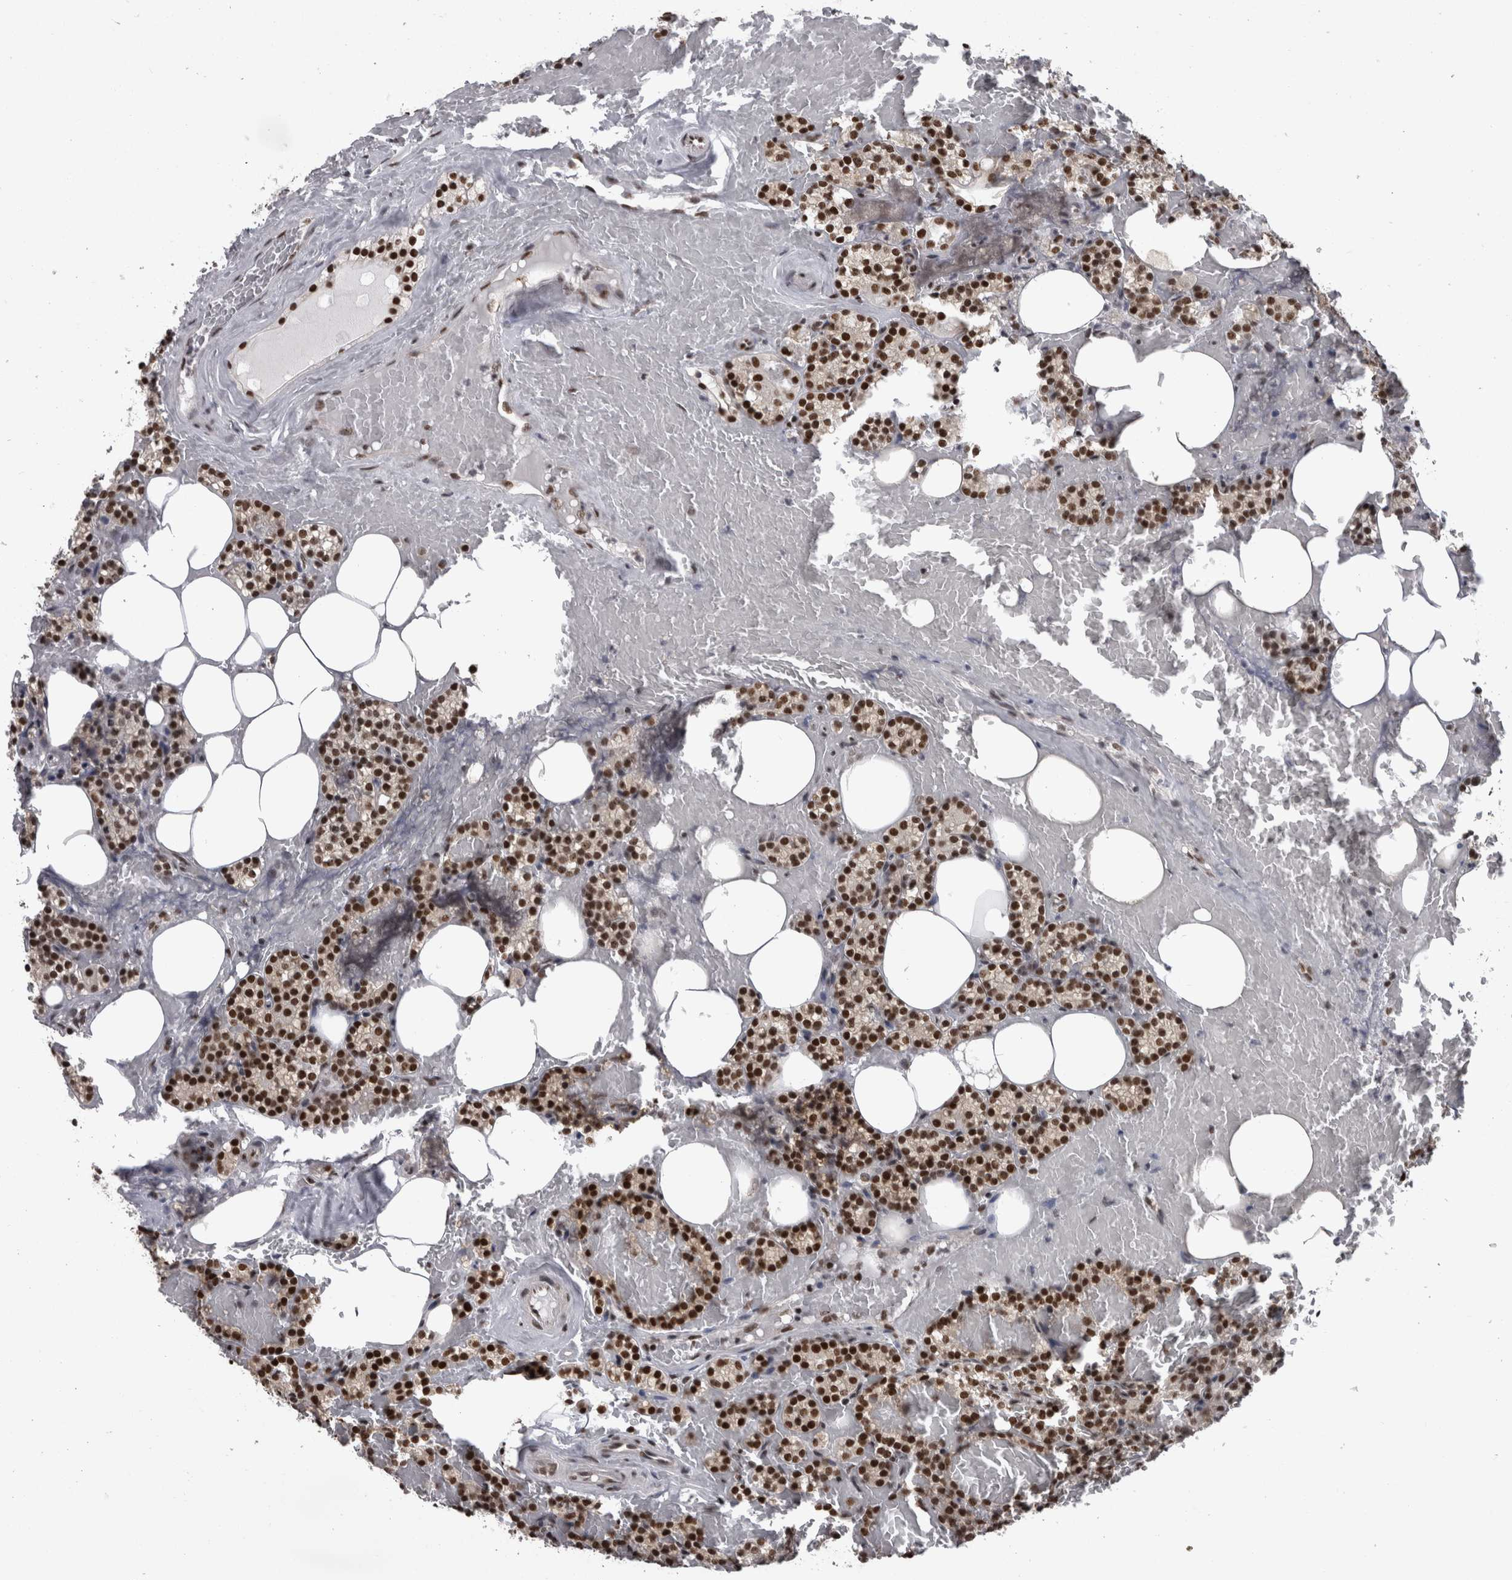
{"staining": {"intensity": "strong", "quantity": "25%-75%", "location": "nuclear"}, "tissue": "parathyroid gland", "cell_type": "Glandular cells", "image_type": "normal", "snomed": [{"axis": "morphology", "description": "Normal tissue, NOS"}, {"axis": "topography", "description": "Parathyroid gland"}], "caption": "Immunohistochemical staining of normal human parathyroid gland demonstrates 25%-75% levels of strong nuclear protein staining in about 25%-75% of glandular cells.", "gene": "ZSCAN2", "patient": {"sex": "female", "age": 78}}